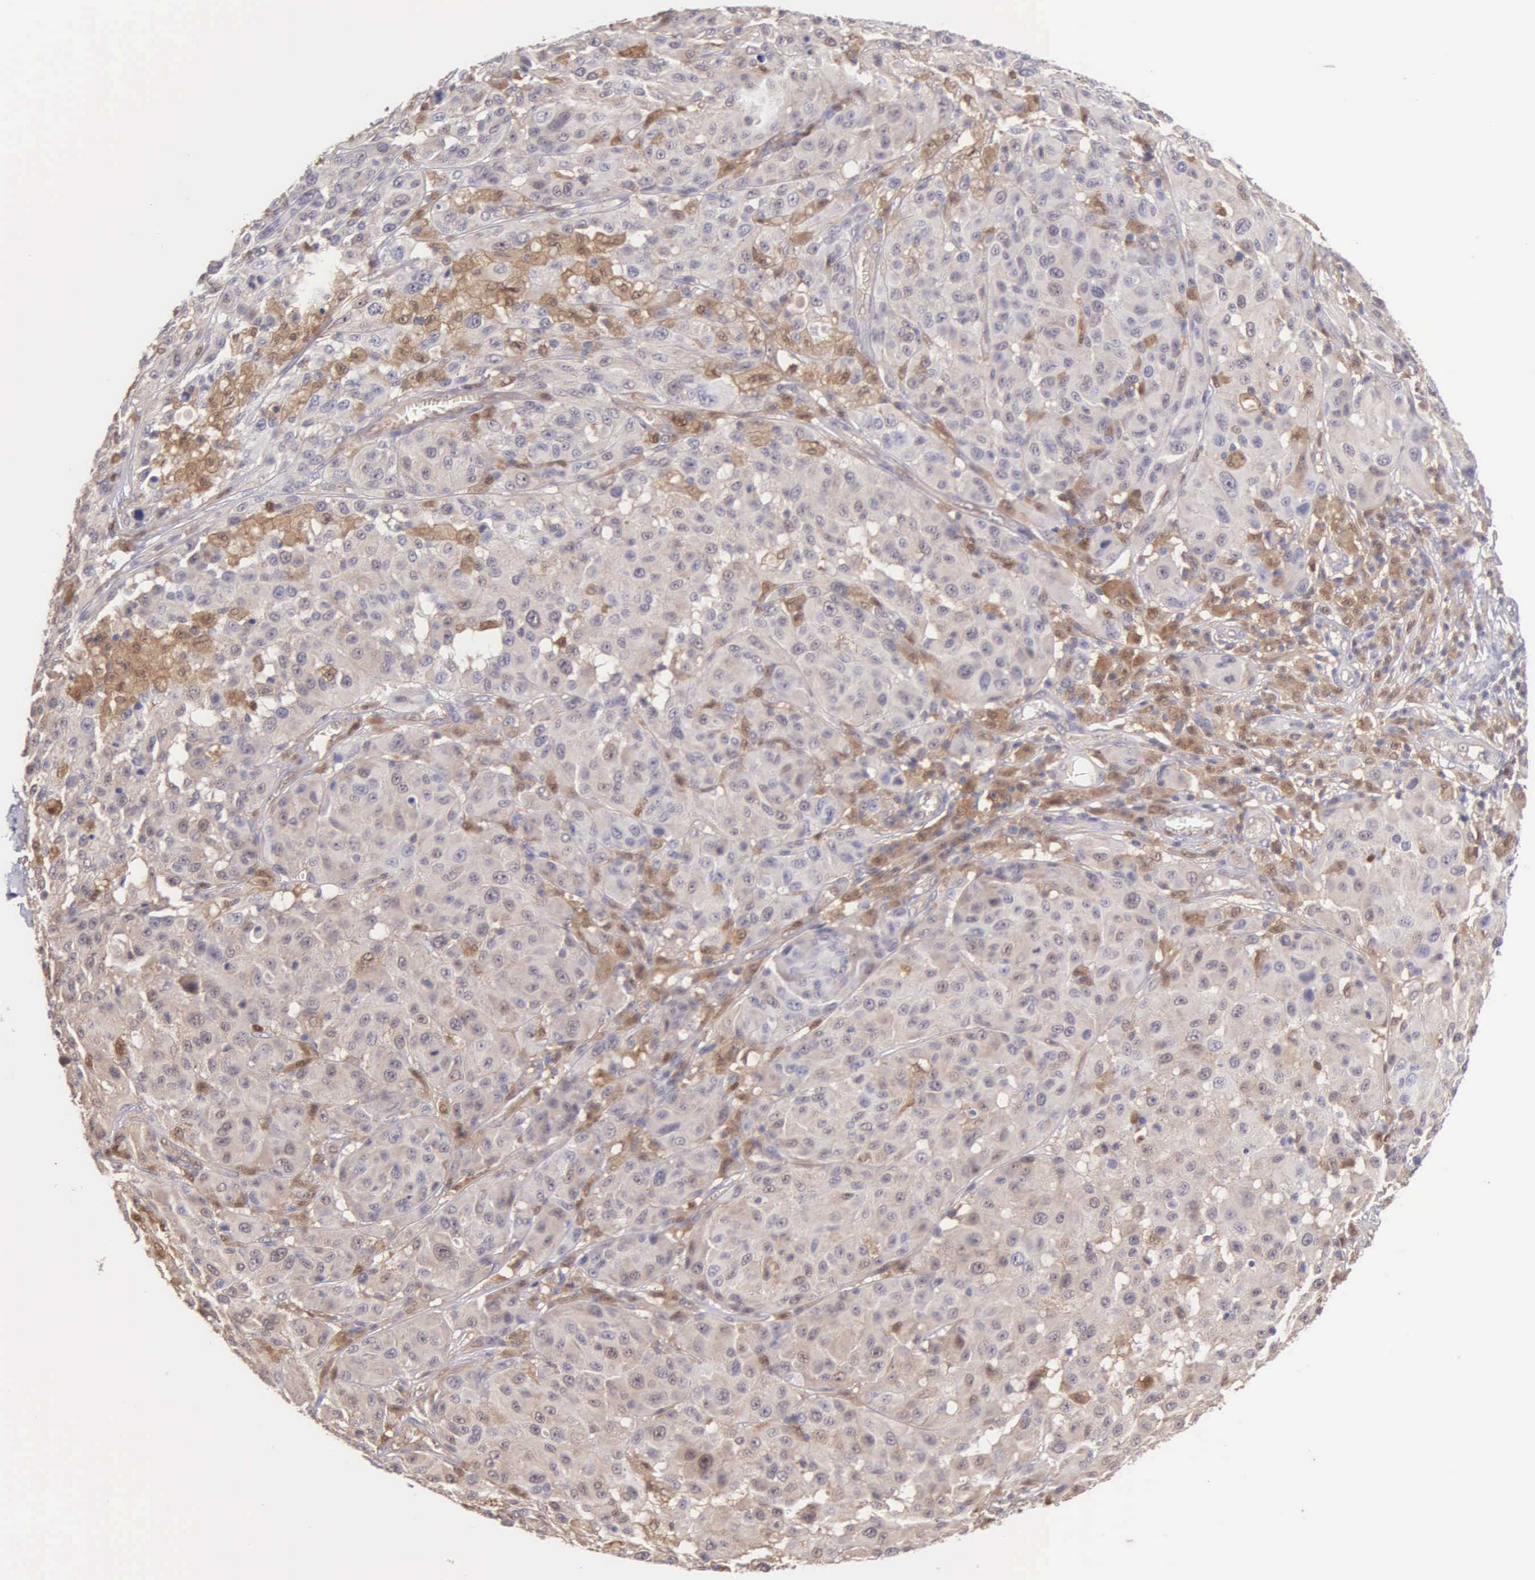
{"staining": {"intensity": "weak", "quantity": ">75%", "location": "cytoplasmic/membranous"}, "tissue": "melanoma", "cell_type": "Tumor cells", "image_type": "cancer", "snomed": [{"axis": "morphology", "description": "Malignant melanoma, NOS"}, {"axis": "topography", "description": "Skin"}], "caption": "Malignant melanoma stained with a protein marker demonstrates weak staining in tumor cells.", "gene": "BID", "patient": {"sex": "female", "age": 77}}